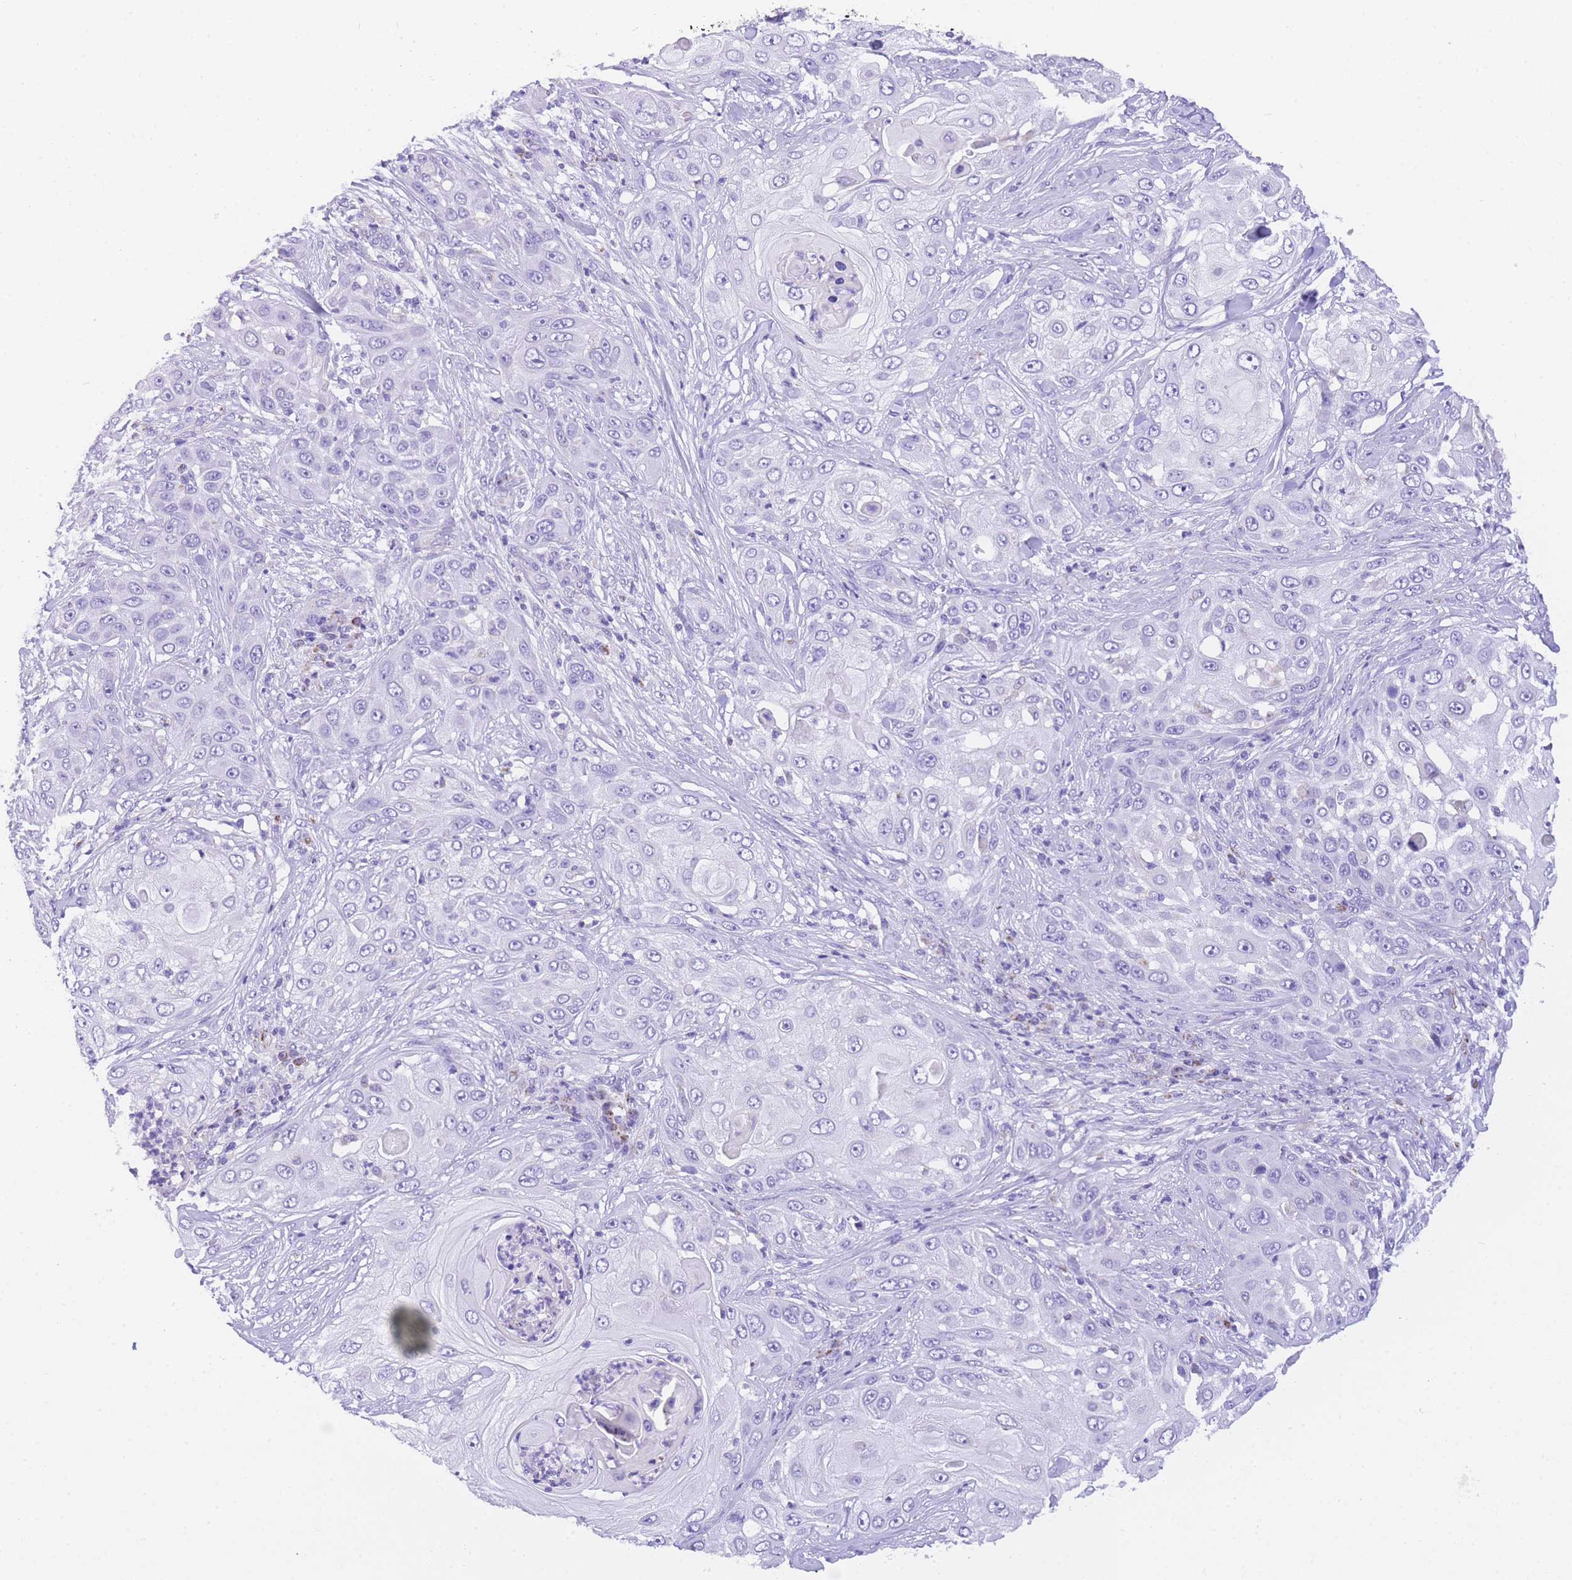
{"staining": {"intensity": "negative", "quantity": "none", "location": "none"}, "tissue": "skin cancer", "cell_type": "Tumor cells", "image_type": "cancer", "snomed": [{"axis": "morphology", "description": "Squamous cell carcinoma, NOS"}, {"axis": "topography", "description": "Skin"}], "caption": "Immunohistochemistry (IHC) histopathology image of squamous cell carcinoma (skin) stained for a protein (brown), which displays no positivity in tumor cells.", "gene": "NKD2", "patient": {"sex": "female", "age": 44}}